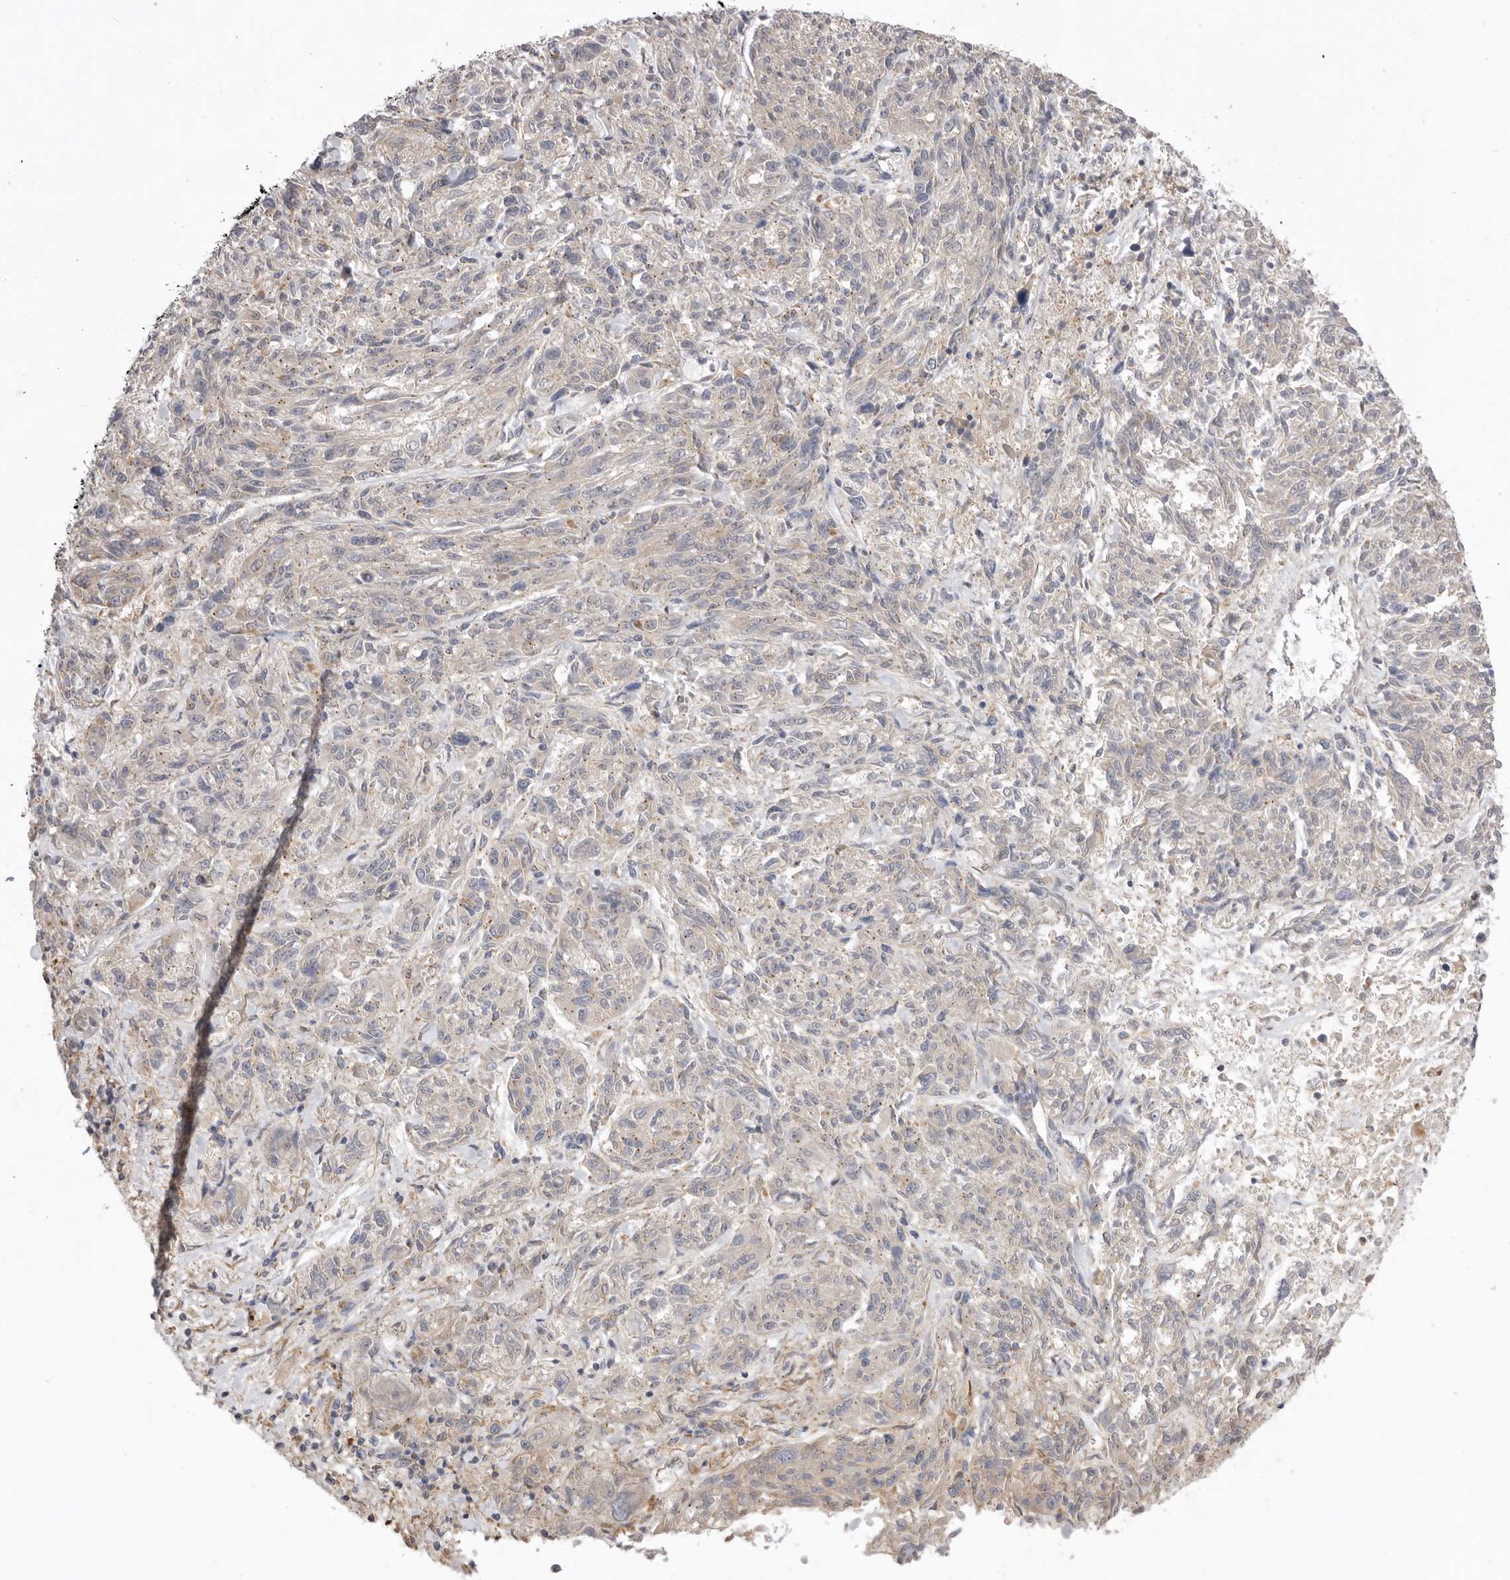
{"staining": {"intensity": "weak", "quantity": "<25%", "location": "cytoplasmic/membranous"}, "tissue": "melanoma", "cell_type": "Tumor cells", "image_type": "cancer", "snomed": [{"axis": "morphology", "description": "Malignant melanoma, NOS"}, {"axis": "topography", "description": "Skin"}], "caption": "The IHC histopathology image has no significant staining in tumor cells of melanoma tissue.", "gene": "TLR3", "patient": {"sex": "male", "age": 53}}